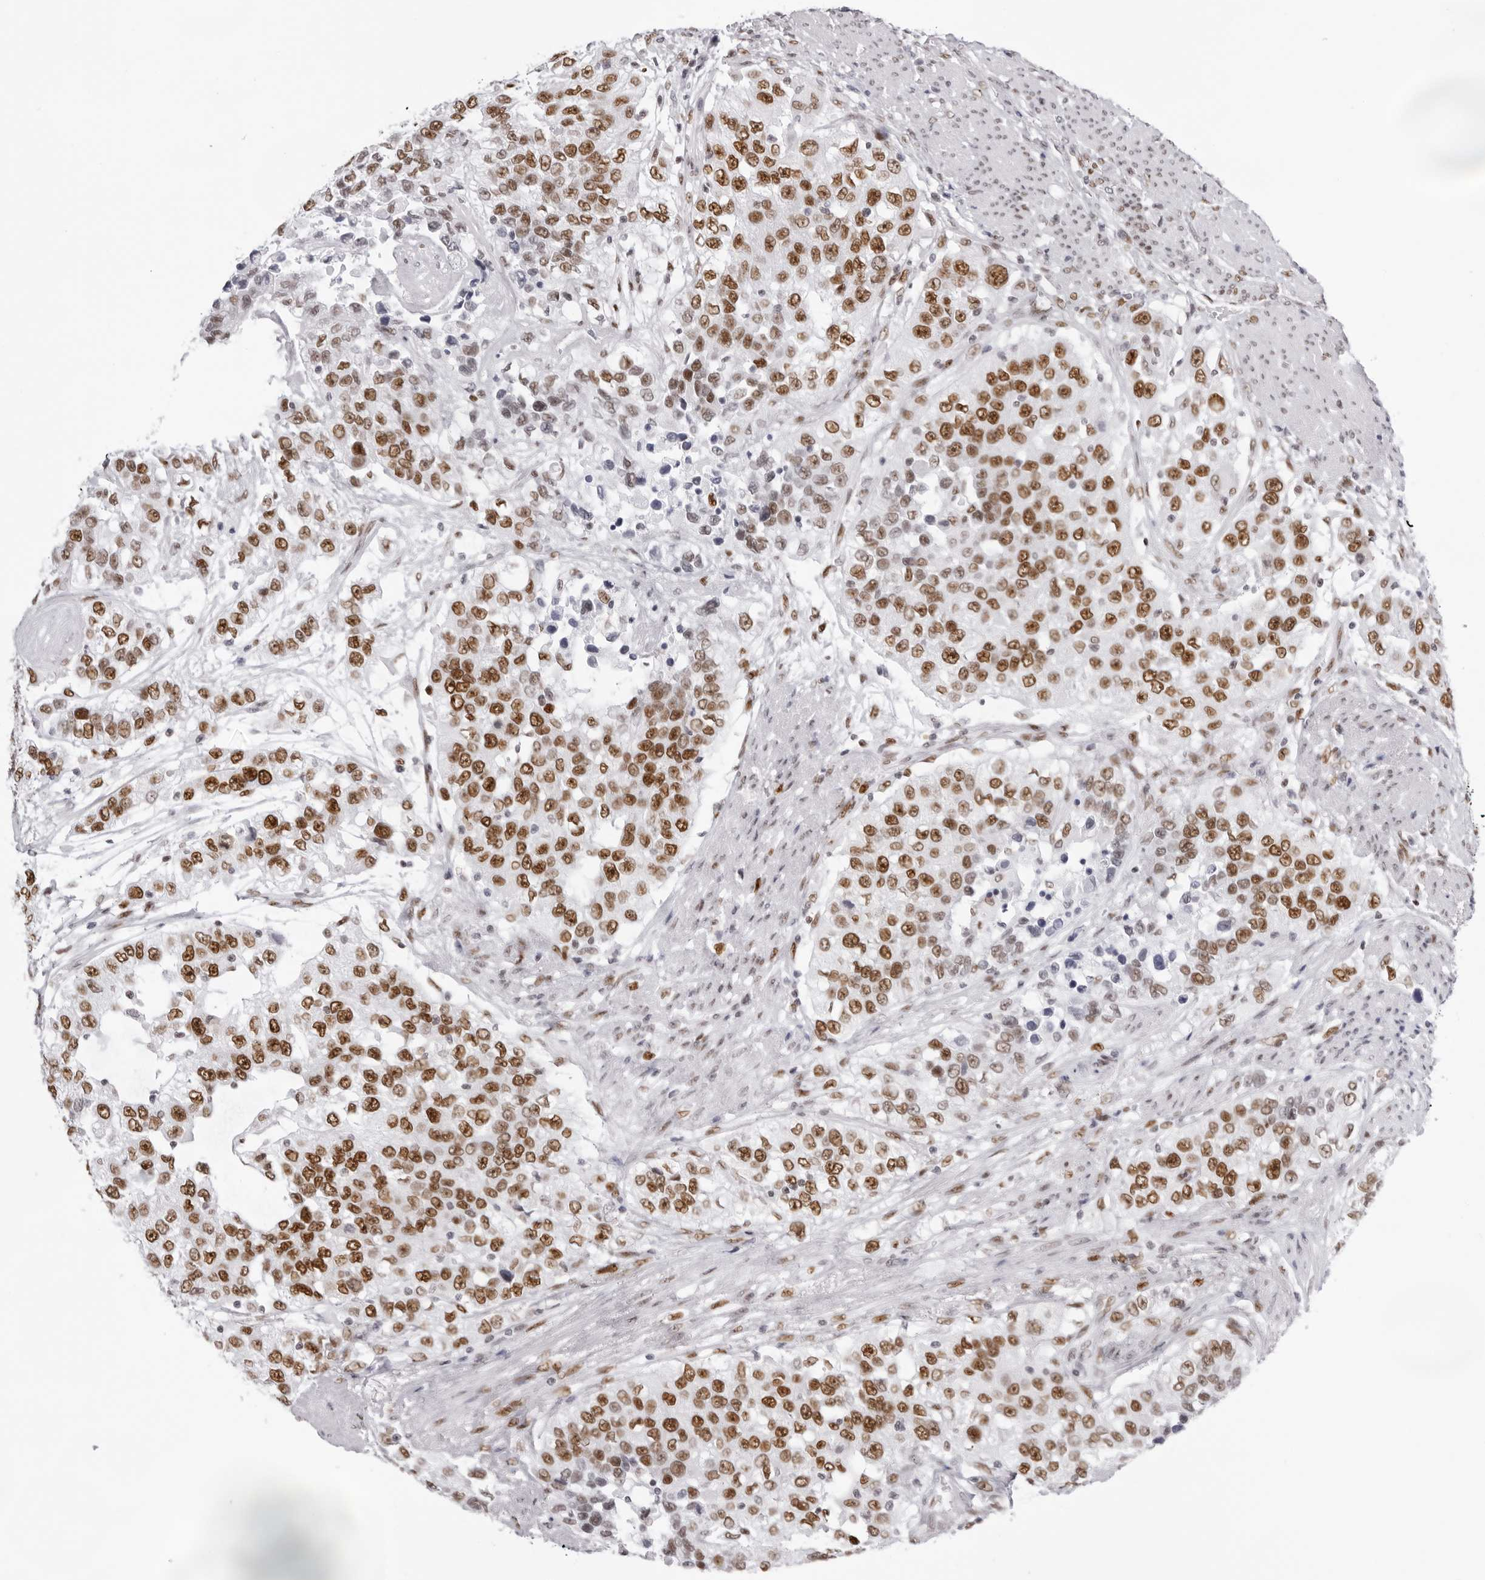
{"staining": {"intensity": "strong", "quantity": ">75%", "location": "nuclear"}, "tissue": "urothelial cancer", "cell_type": "Tumor cells", "image_type": "cancer", "snomed": [{"axis": "morphology", "description": "Urothelial carcinoma, High grade"}, {"axis": "topography", "description": "Urinary bladder"}], "caption": "High-grade urothelial carcinoma was stained to show a protein in brown. There is high levels of strong nuclear expression in about >75% of tumor cells.", "gene": "IRF2BP2", "patient": {"sex": "female", "age": 80}}